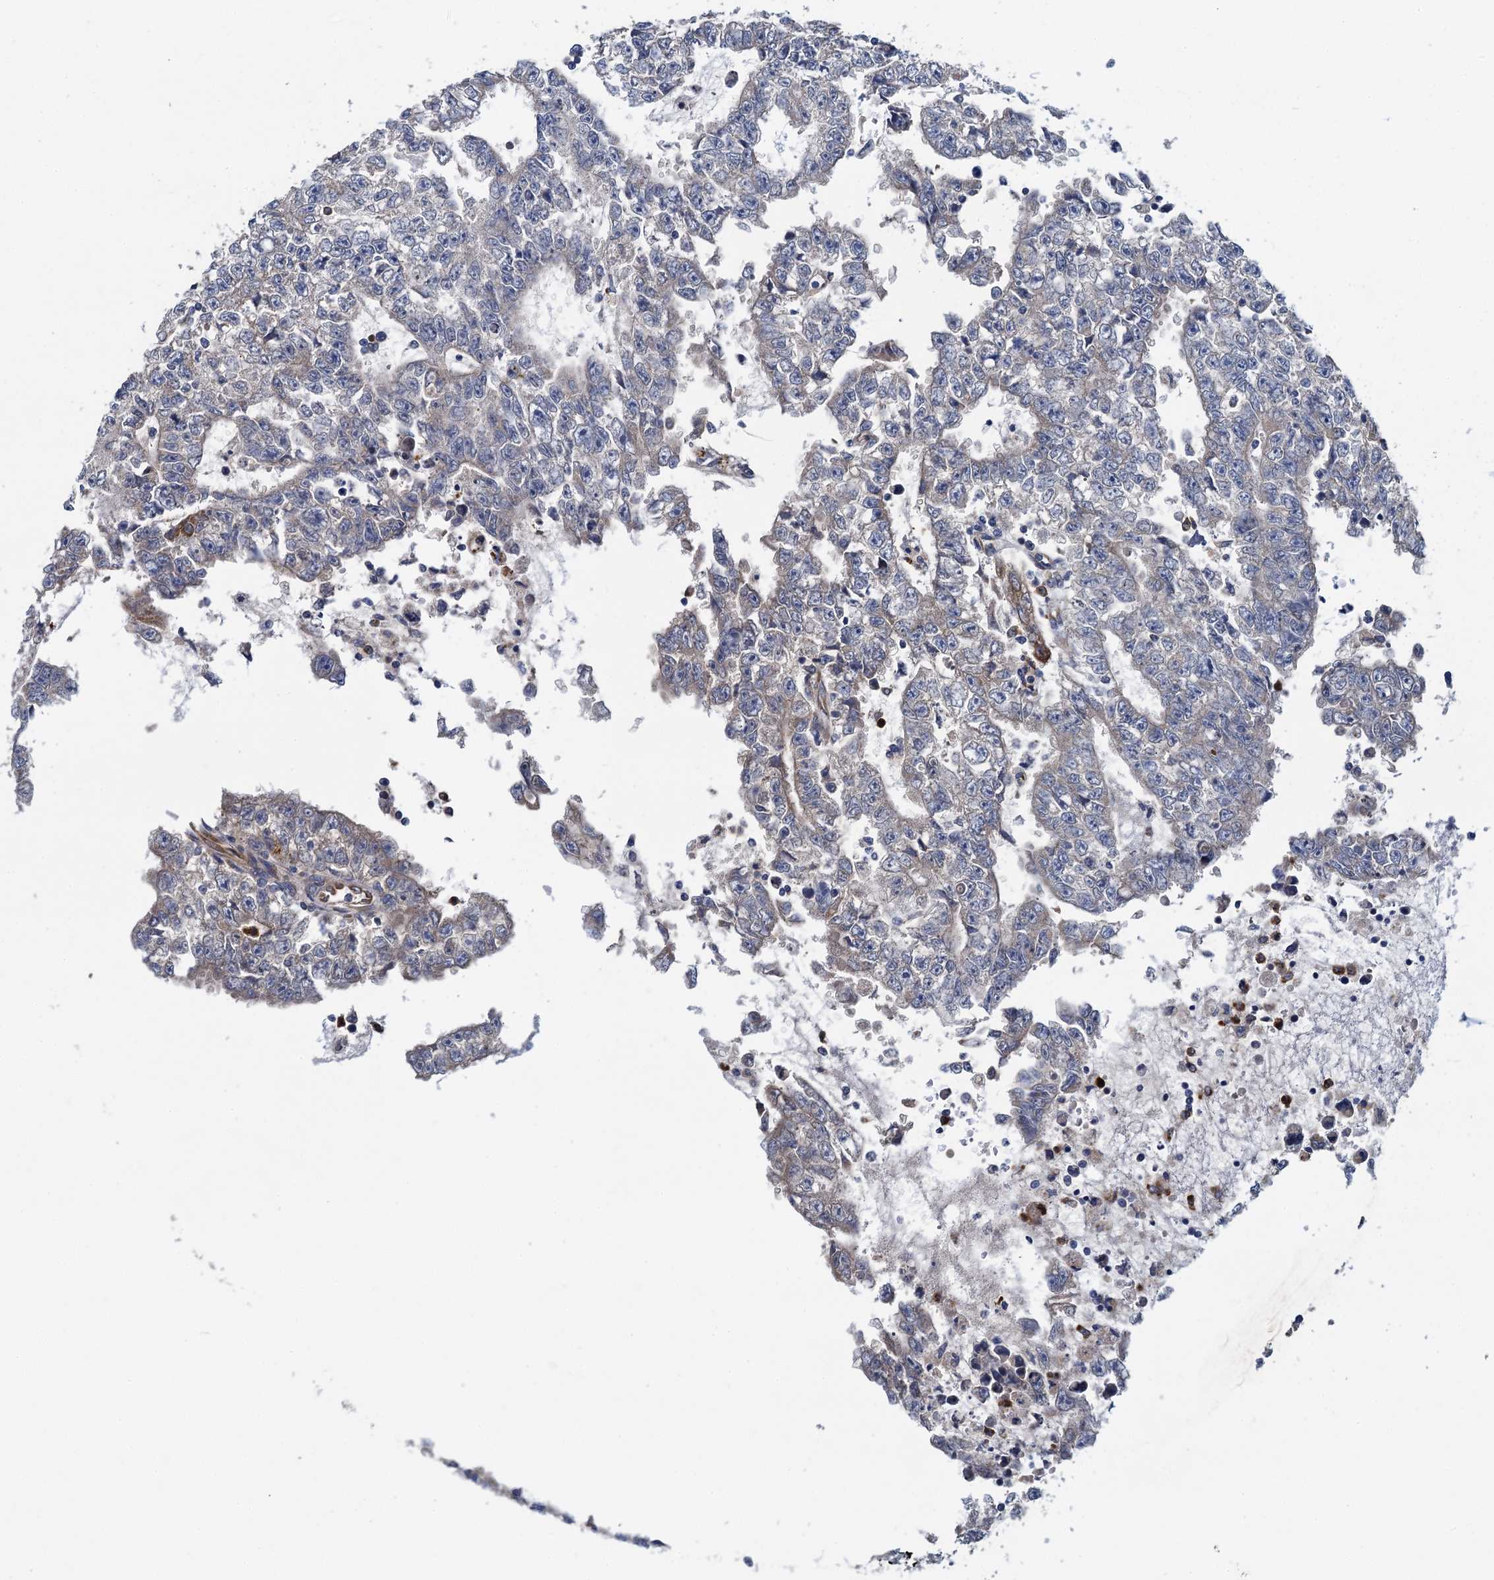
{"staining": {"intensity": "moderate", "quantity": "<25%", "location": "cytoplasmic/membranous"}, "tissue": "testis cancer", "cell_type": "Tumor cells", "image_type": "cancer", "snomed": [{"axis": "morphology", "description": "Carcinoma, Embryonal, NOS"}, {"axis": "topography", "description": "Testis"}], "caption": "Brown immunohistochemical staining in human testis cancer (embryonal carcinoma) exhibits moderate cytoplasmic/membranous positivity in approximately <25% of tumor cells.", "gene": "ADCY9", "patient": {"sex": "male", "age": 25}}